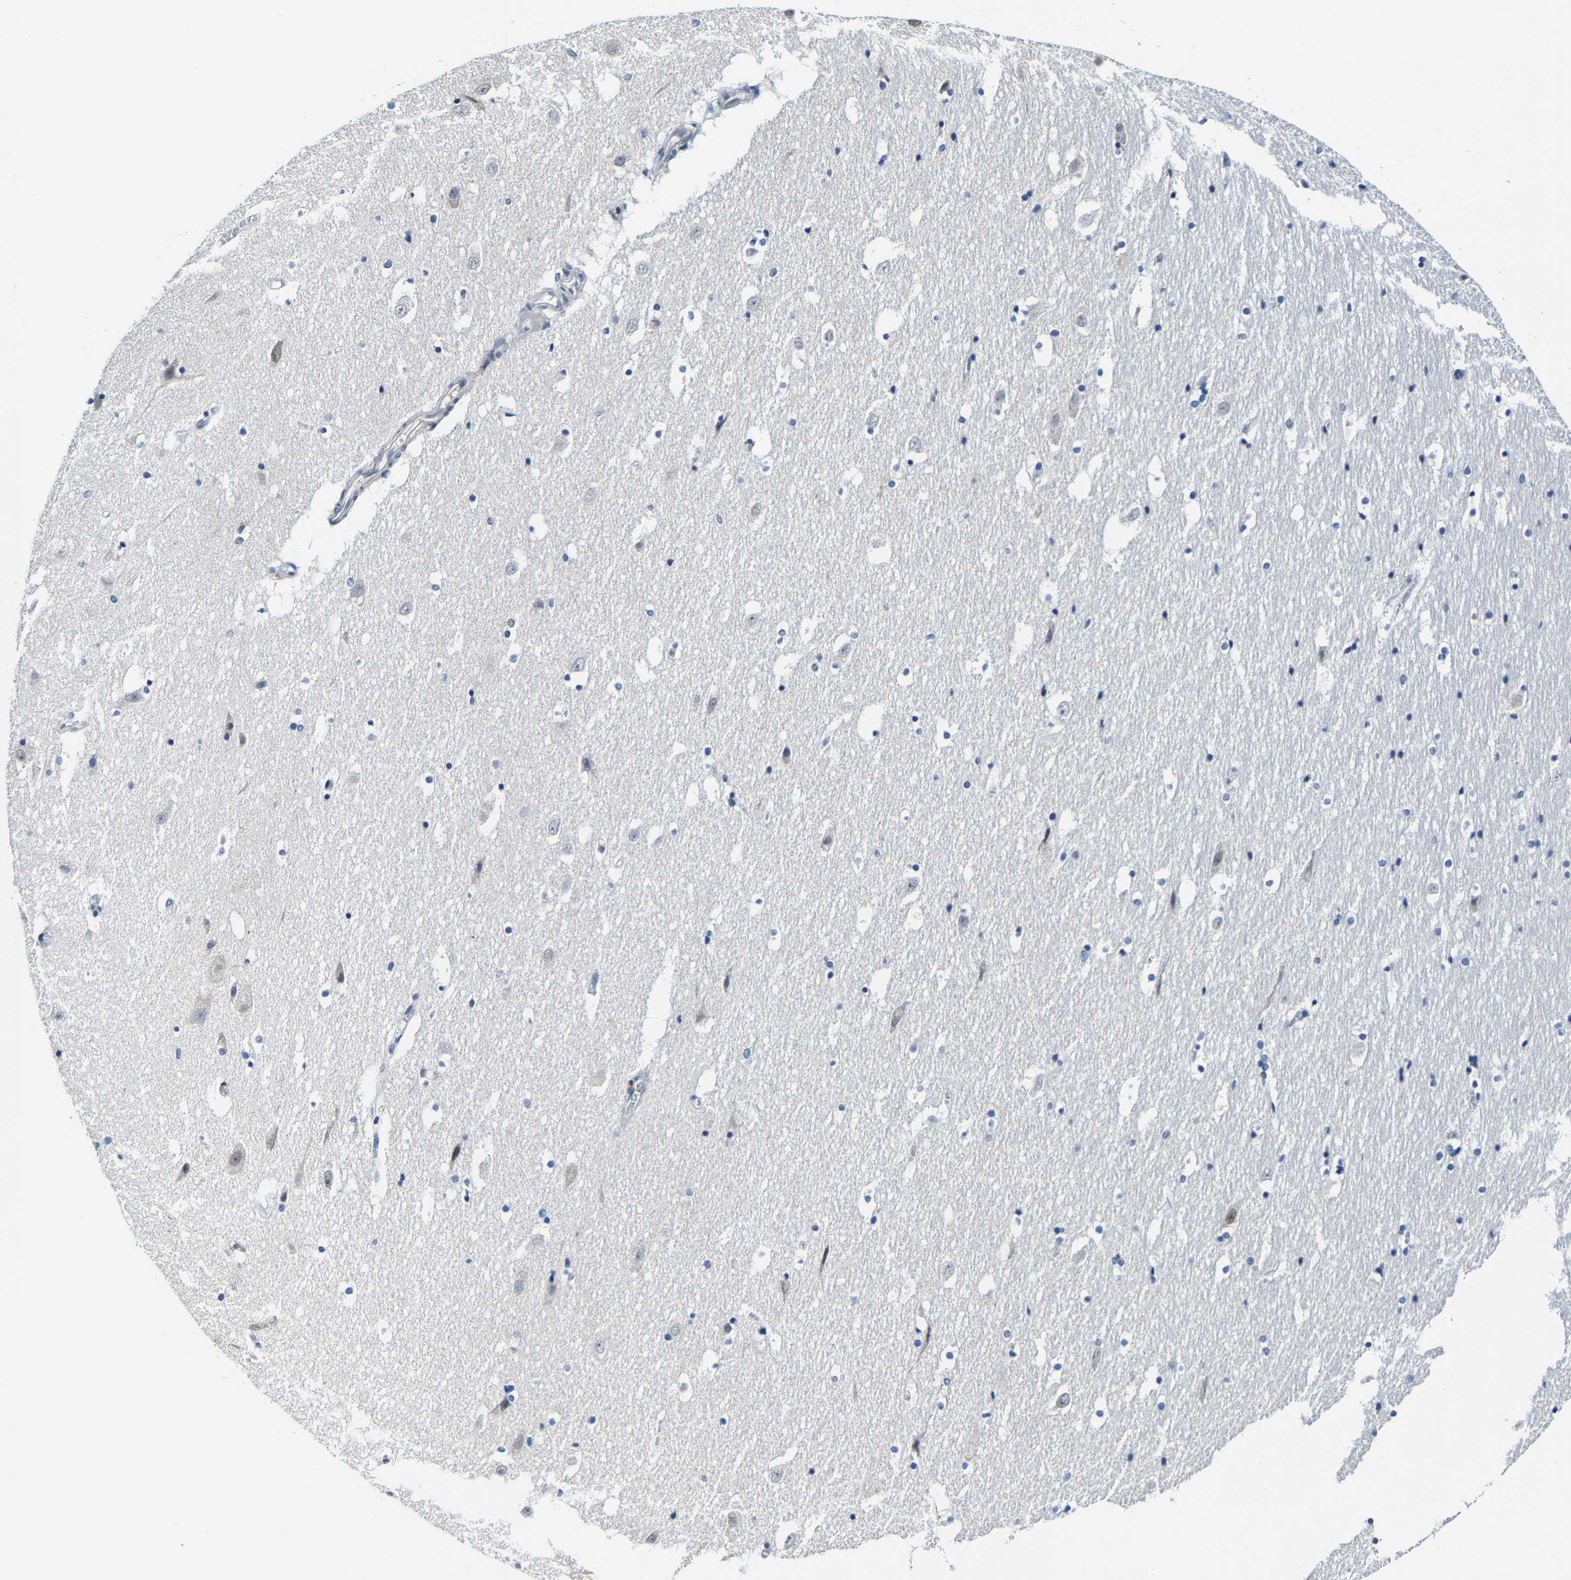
{"staining": {"intensity": "negative", "quantity": "none", "location": "none"}, "tissue": "hippocampus", "cell_type": "Glial cells", "image_type": "normal", "snomed": [{"axis": "morphology", "description": "Normal tissue, NOS"}, {"axis": "topography", "description": "Hippocampus"}], "caption": "Protein analysis of benign hippocampus shows no significant staining in glial cells. (DAB immunohistochemistry (IHC), high magnification).", "gene": "METTL1", "patient": {"sex": "male", "age": 45}}